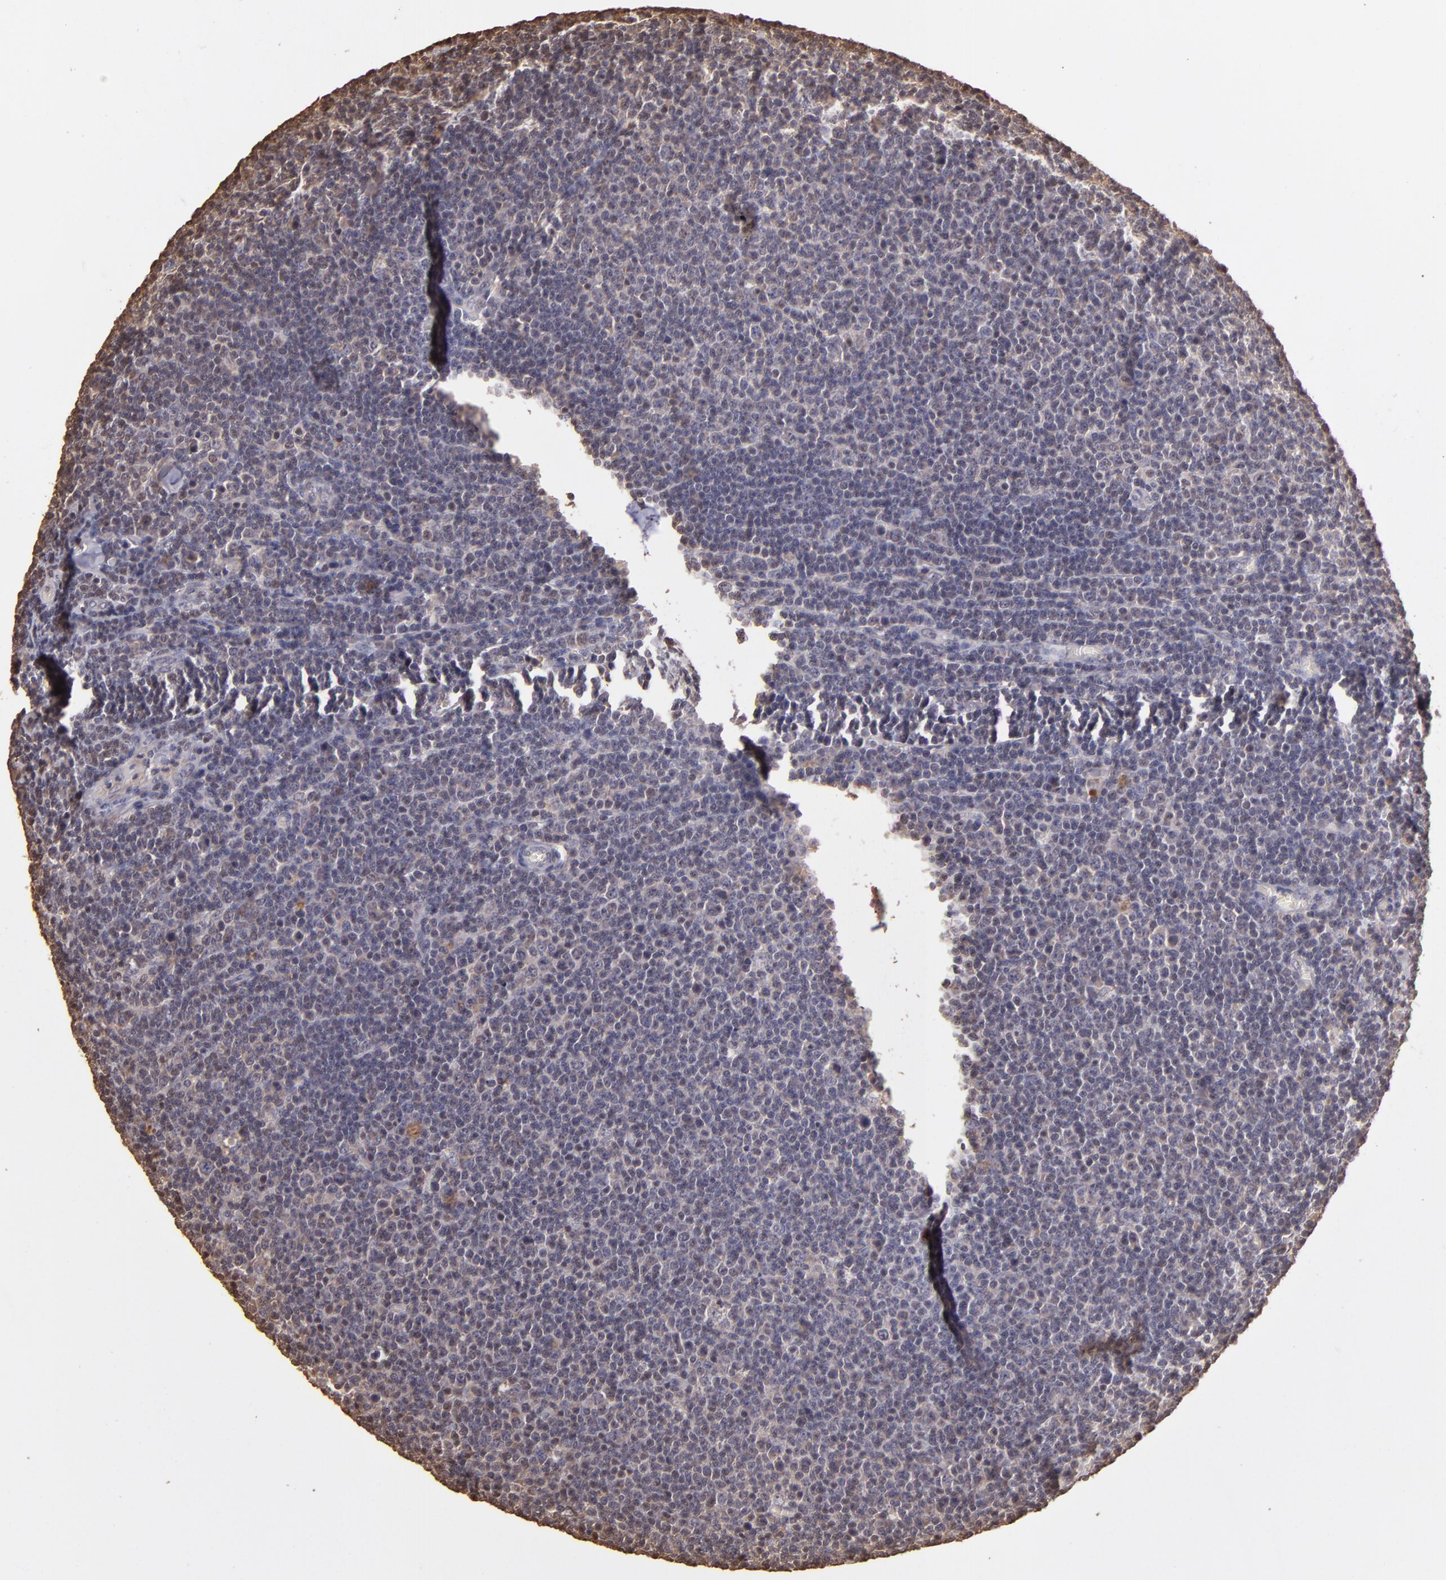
{"staining": {"intensity": "negative", "quantity": "none", "location": "none"}, "tissue": "lymphoma", "cell_type": "Tumor cells", "image_type": "cancer", "snomed": [{"axis": "morphology", "description": "Malignant lymphoma, non-Hodgkin's type, Low grade"}, {"axis": "topography", "description": "Lymph node"}], "caption": "Histopathology image shows no significant protein staining in tumor cells of low-grade malignant lymphoma, non-Hodgkin's type.", "gene": "ARPC2", "patient": {"sex": "male", "age": 74}}